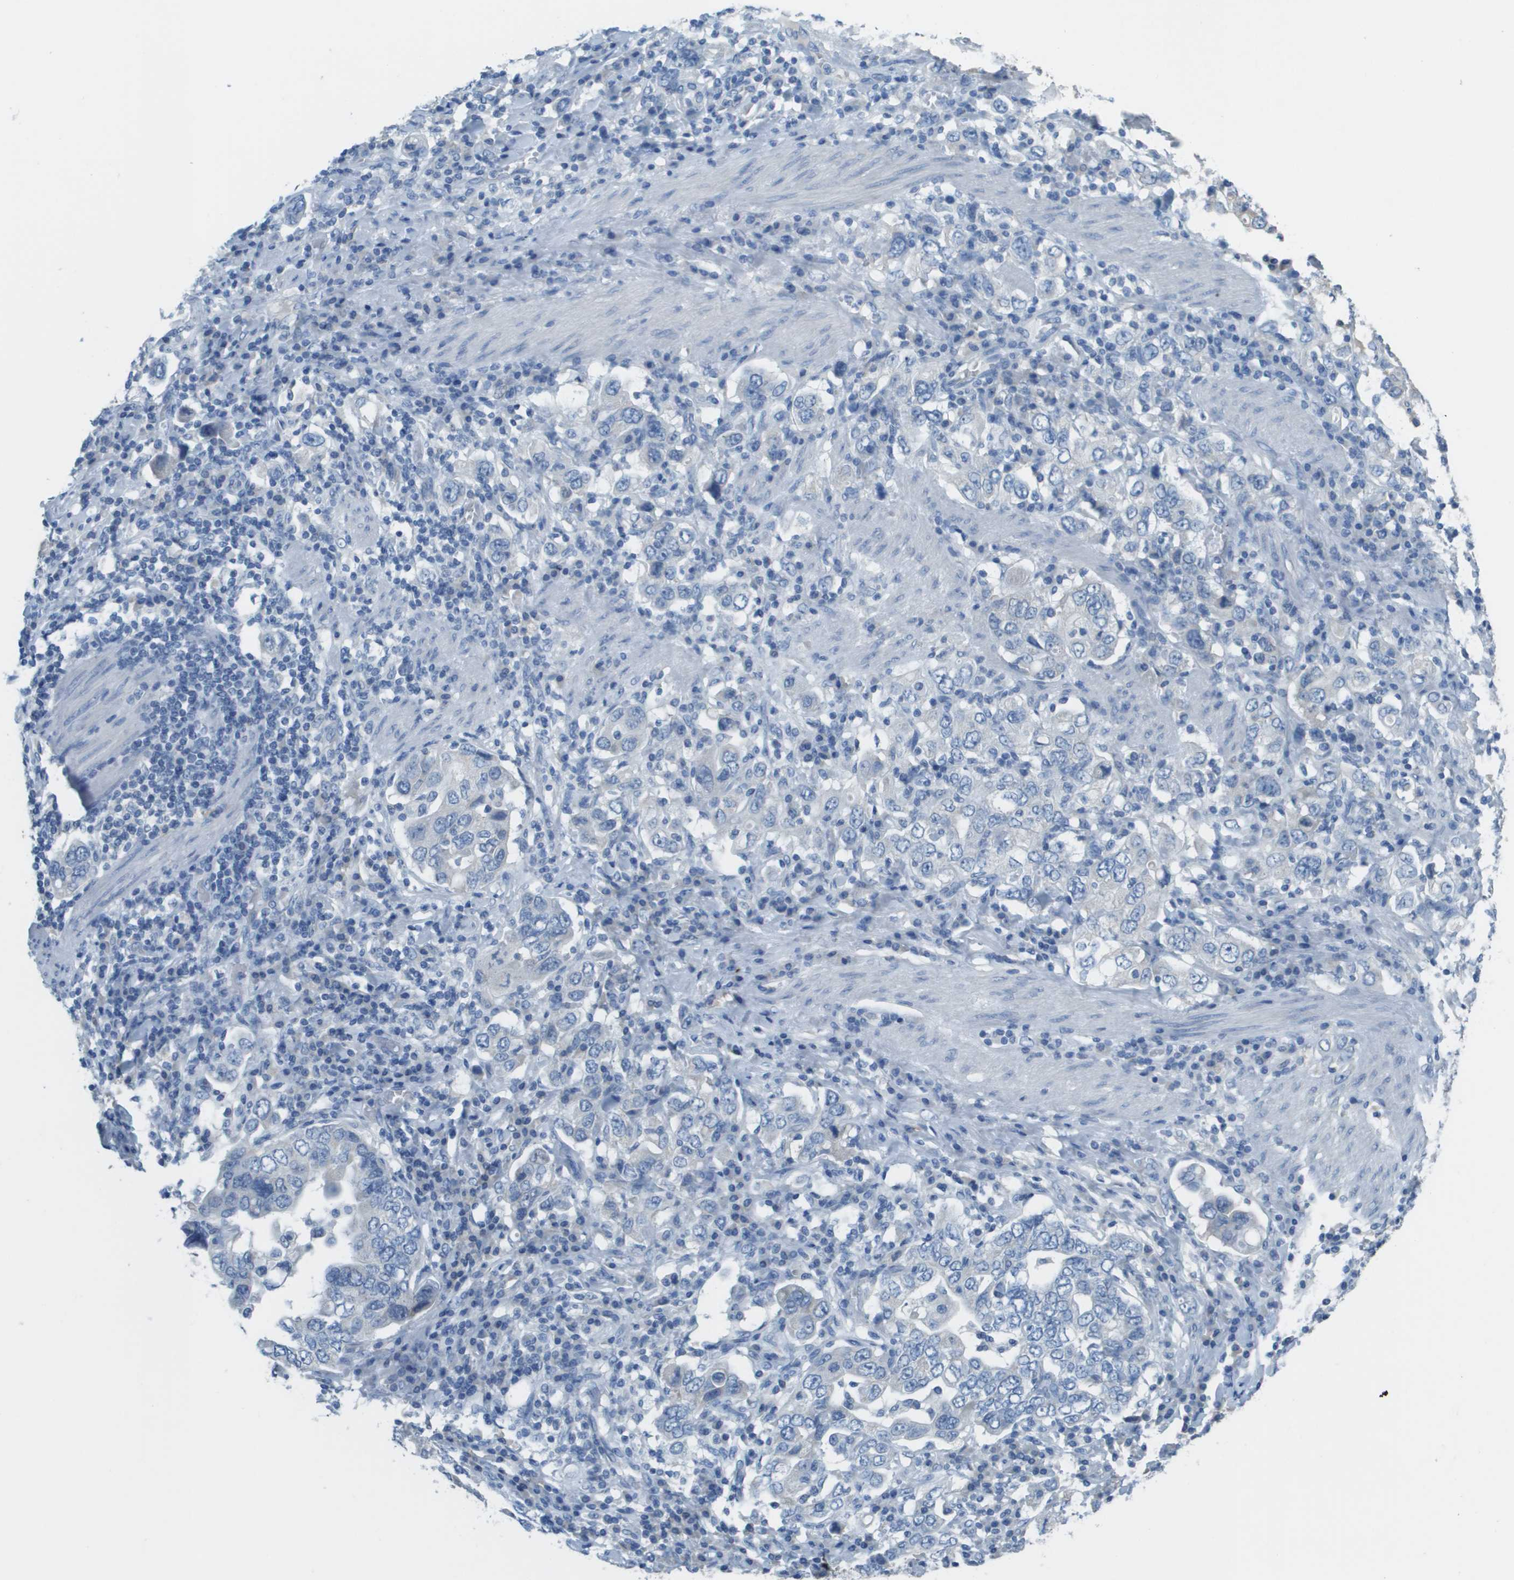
{"staining": {"intensity": "negative", "quantity": "none", "location": "none"}, "tissue": "stomach cancer", "cell_type": "Tumor cells", "image_type": "cancer", "snomed": [{"axis": "morphology", "description": "Adenocarcinoma, NOS"}, {"axis": "topography", "description": "Stomach, upper"}], "caption": "Stomach cancer (adenocarcinoma) was stained to show a protein in brown. There is no significant expression in tumor cells. The staining was performed using DAB to visualize the protein expression in brown, while the nuclei were stained in blue with hematoxylin (Magnification: 20x).", "gene": "PTGDR2", "patient": {"sex": "male", "age": 62}}